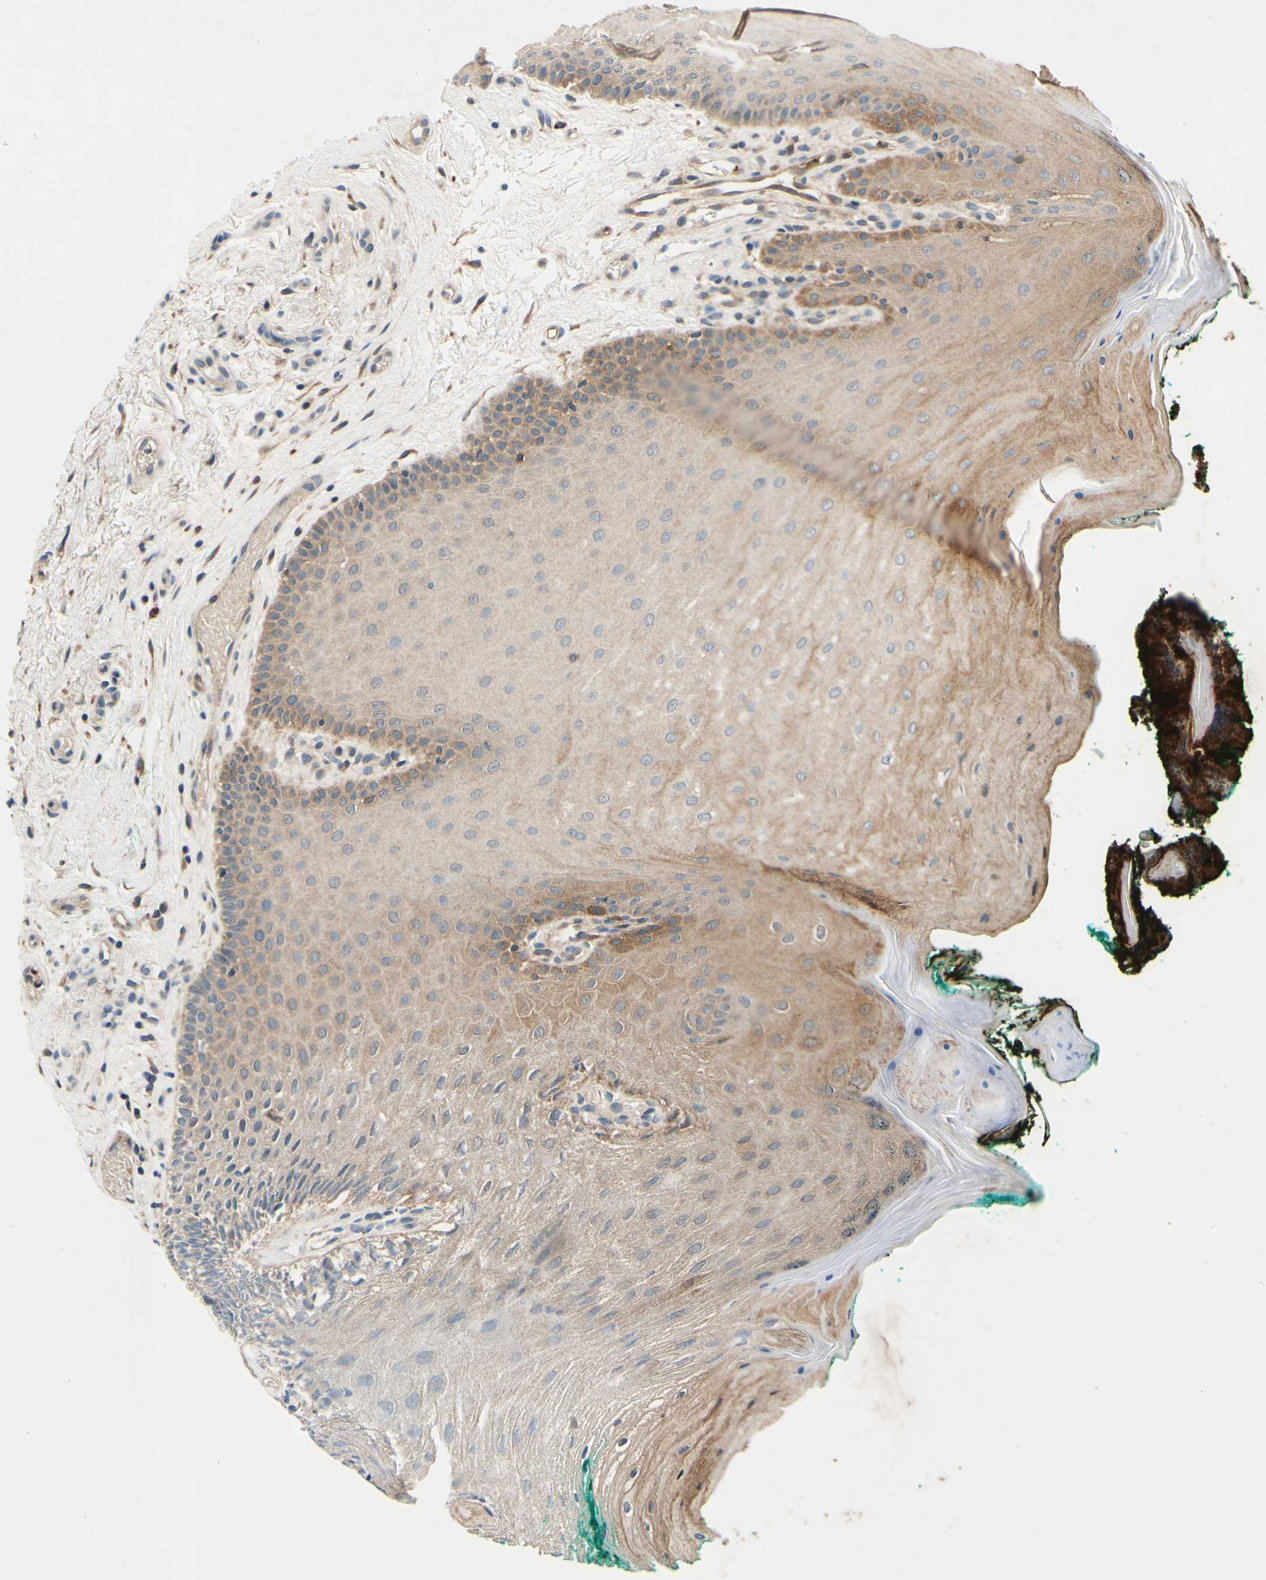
{"staining": {"intensity": "weak", "quantity": "25%-75%", "location": "cytoplasmic/membranous"}, "tissue": "oral mucosa", "cell_type": "Squamous epithelial cells", "image_type": "normal", "snomed": [{"axis": "morphology", "description": "Normal tissue, NOS"}, {"axis": "topography", "description": "Skeletal muscle"}, {"axis": "topography", "description": "Oral tissue"}], "caption": "Immunohistochemistry histopathology image of unremarkable oral mucosa stained for a protein (brown), which demonstrates low levels of weak cytoplasmic/membranous positivity in about 25%-75% of squamous epithelial cells.", "gene": "PLA2G4A", "patient": {"sex": "male", "age": 58}}